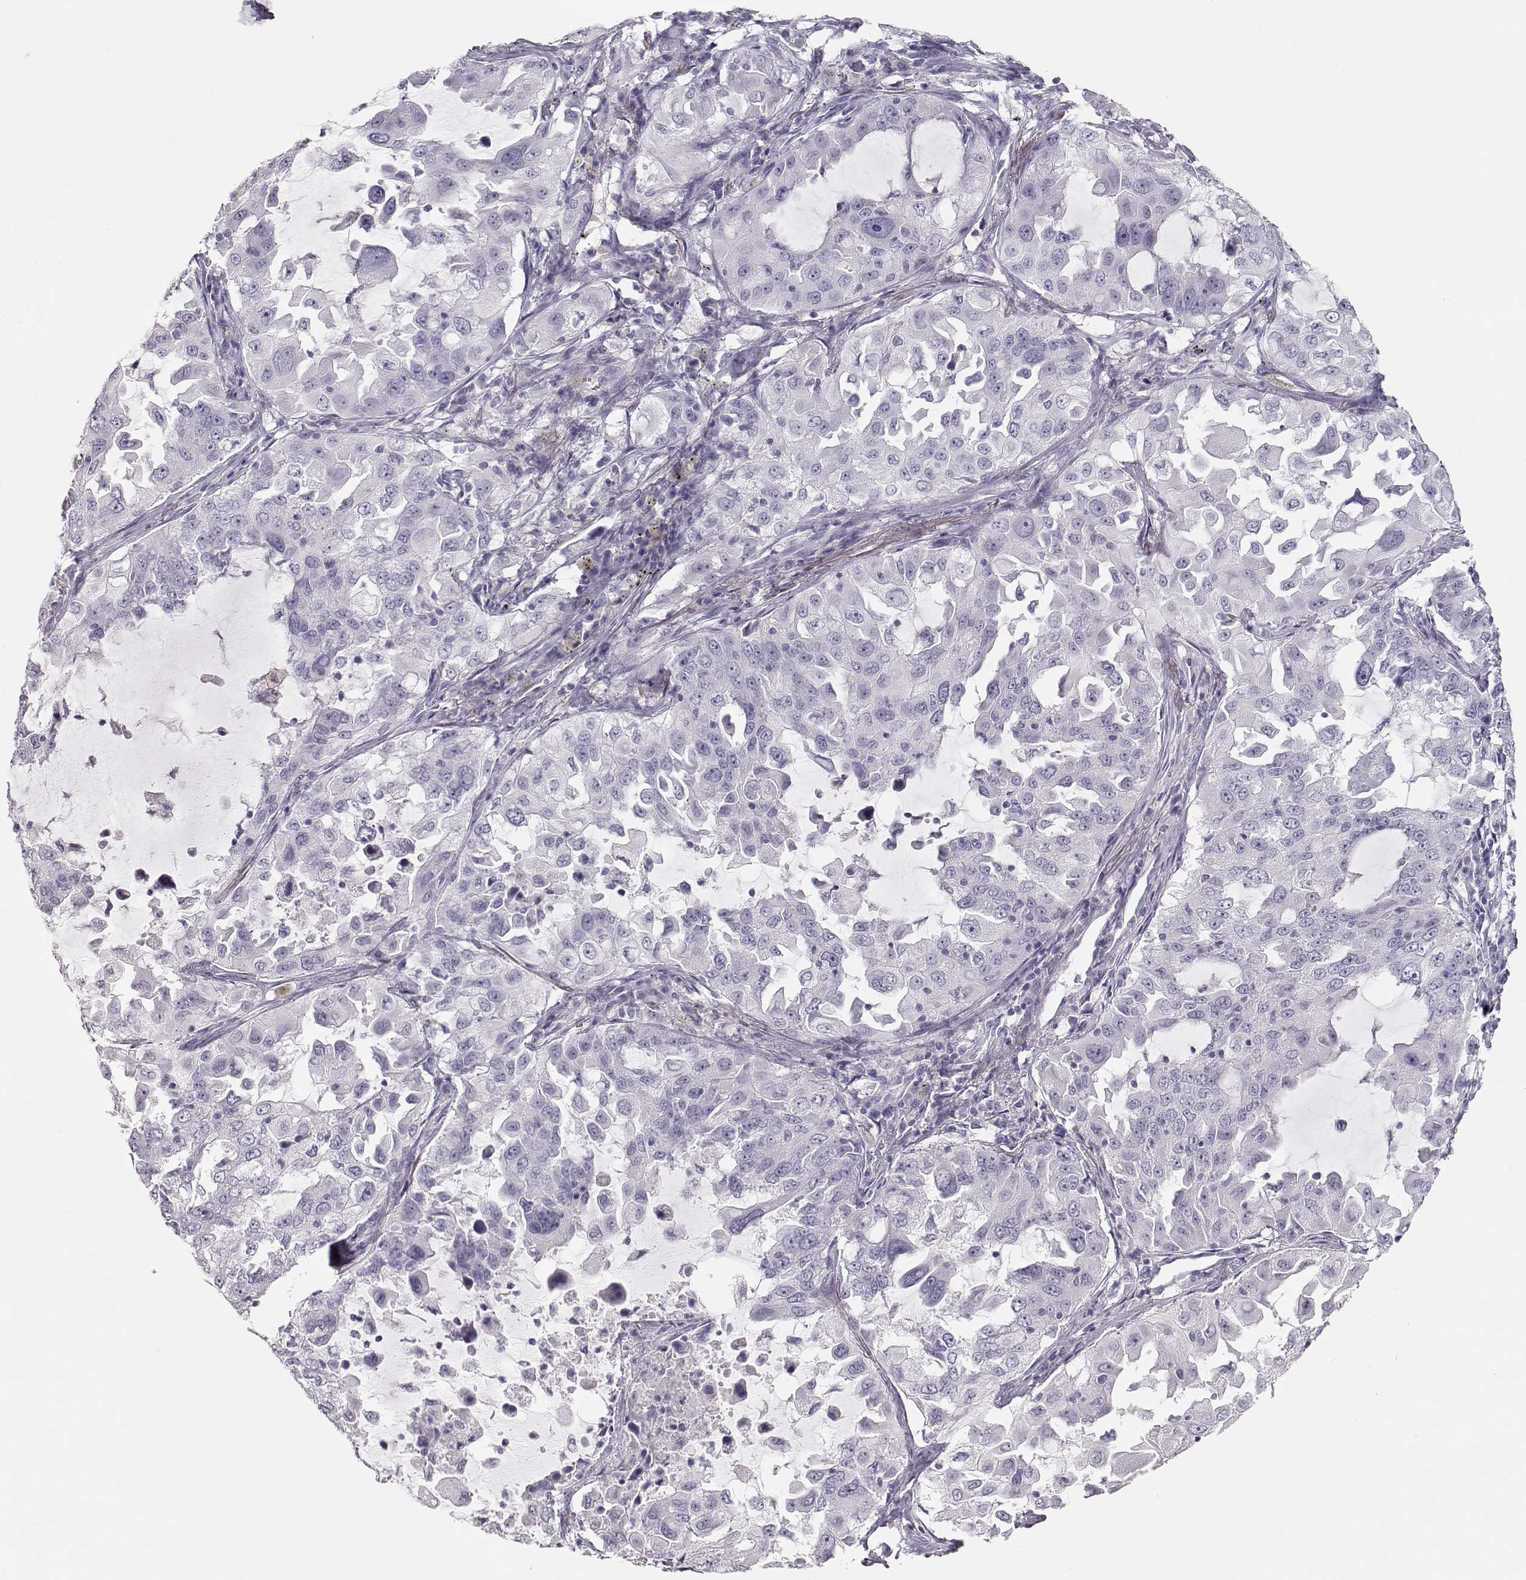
{"staining": {"intensity": "negative", "quantity": "none", "location": "none"}, "tissue": "lung cancer", "cell_type": "Tumor cells", "image_type": "cancer", "snomed": [{"axis": "morphology", "description": "Adenocarcinoma, NOS"}, {"axis": "topography", "description": "Lung"}], "caption": "This is a micrograph of immunohistochemistry (IHC) staining of adenocarcinoma (lung), which shows no positivity in tumor cells.", "gene": "LEPR", "patient": {"sex": "female", "age": 61}}